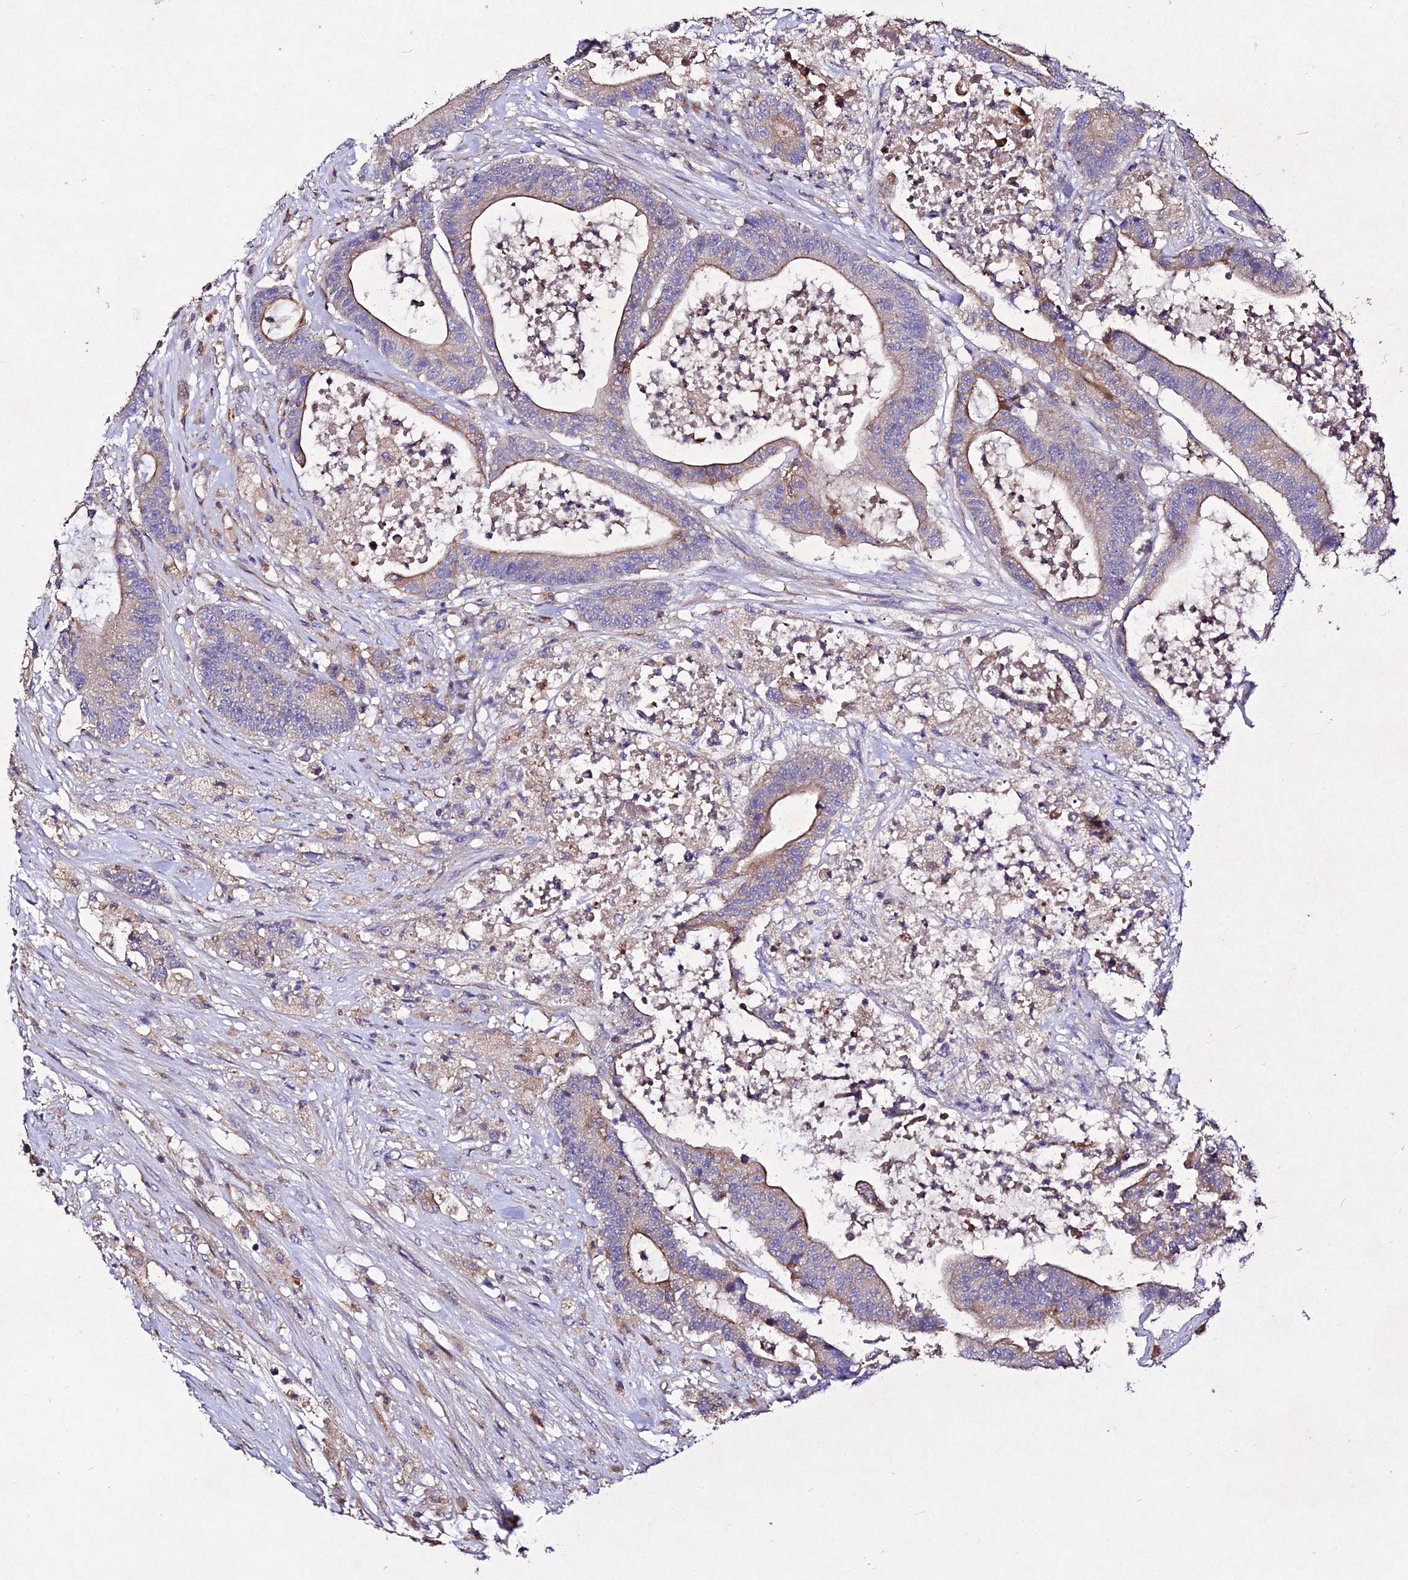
{"staining": {"intensity": "moderate", "quantity": "25%-75%", "location": "cytoplasmic/membranous"}, "tissue": "colorectal cancer", "cell_type": "Tumor cells", "image_type": "cancer", "snomed": [{"axis": "morphology", "description": "Adenocarcinoma, NOS"}, {"axis": "topography", "description": "Colon"}], "caption": "Immunohistochemical staining of human colorectal cancer shows moderate cytoplasmic/membranous protein positivity in approximately 25%-75% of tumor cells.", "gene": "AP3M2", "patient": {"sex": "female", "age": 84}}